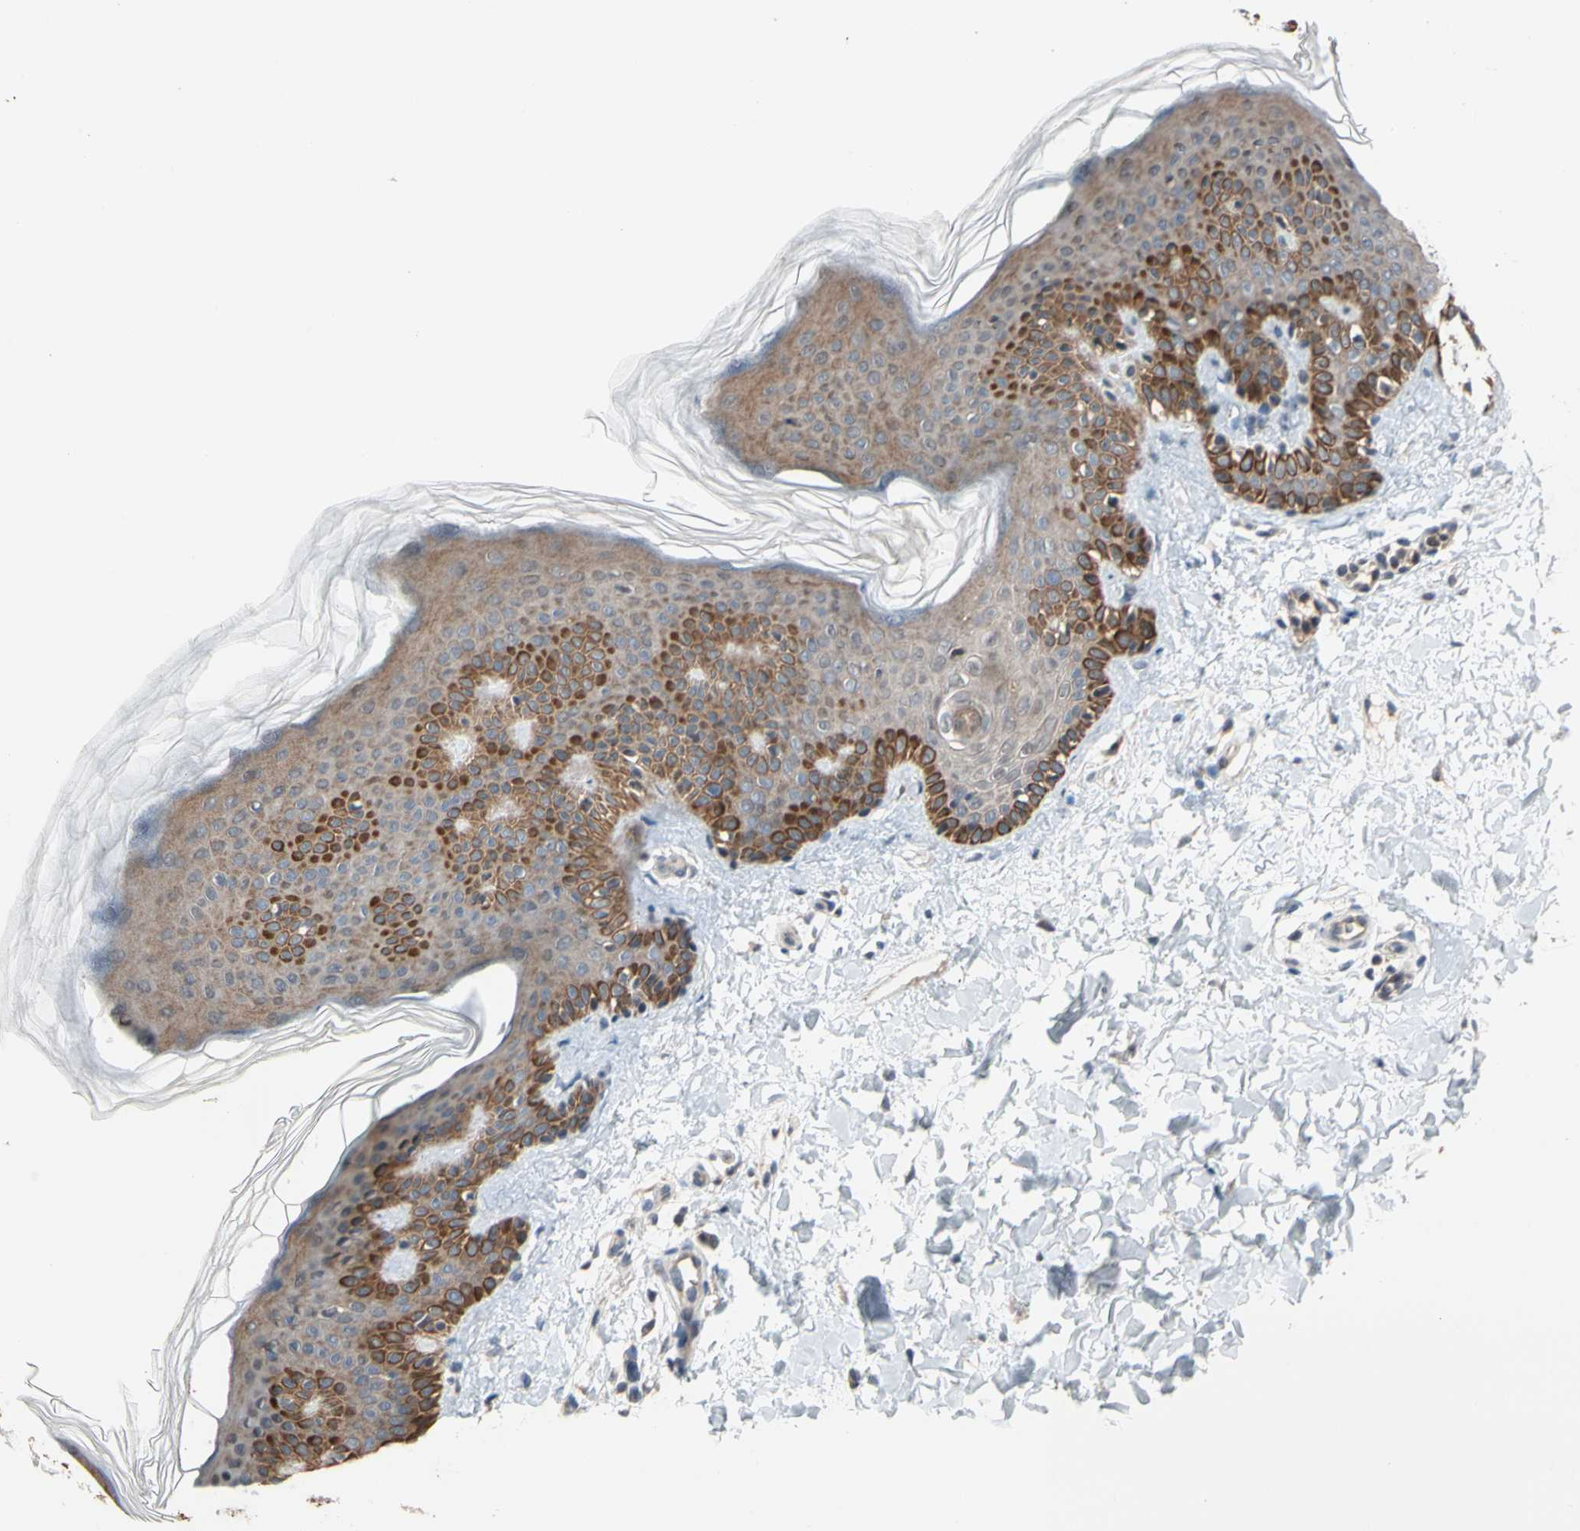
{"staining": {"intensity": "weak", "quantity": ">75%", "location": "cytoplasmic/membranous"}, "tissue": "skin", "cell_type": "Fibroblasts", "image_type": "normal", "snomed": [{"axis": "morphology", "description": "Normal tissue, NOS"}, {"axis": "topography", "description": "Skin"}], "caption": "Skin stained with a brown dye exhibits weak cytoplasmic/membranous positive positivity in approximately >75% of fibroblasts.", "gene": "NGEF", "patient": {"sex": "male", "age": 16}}